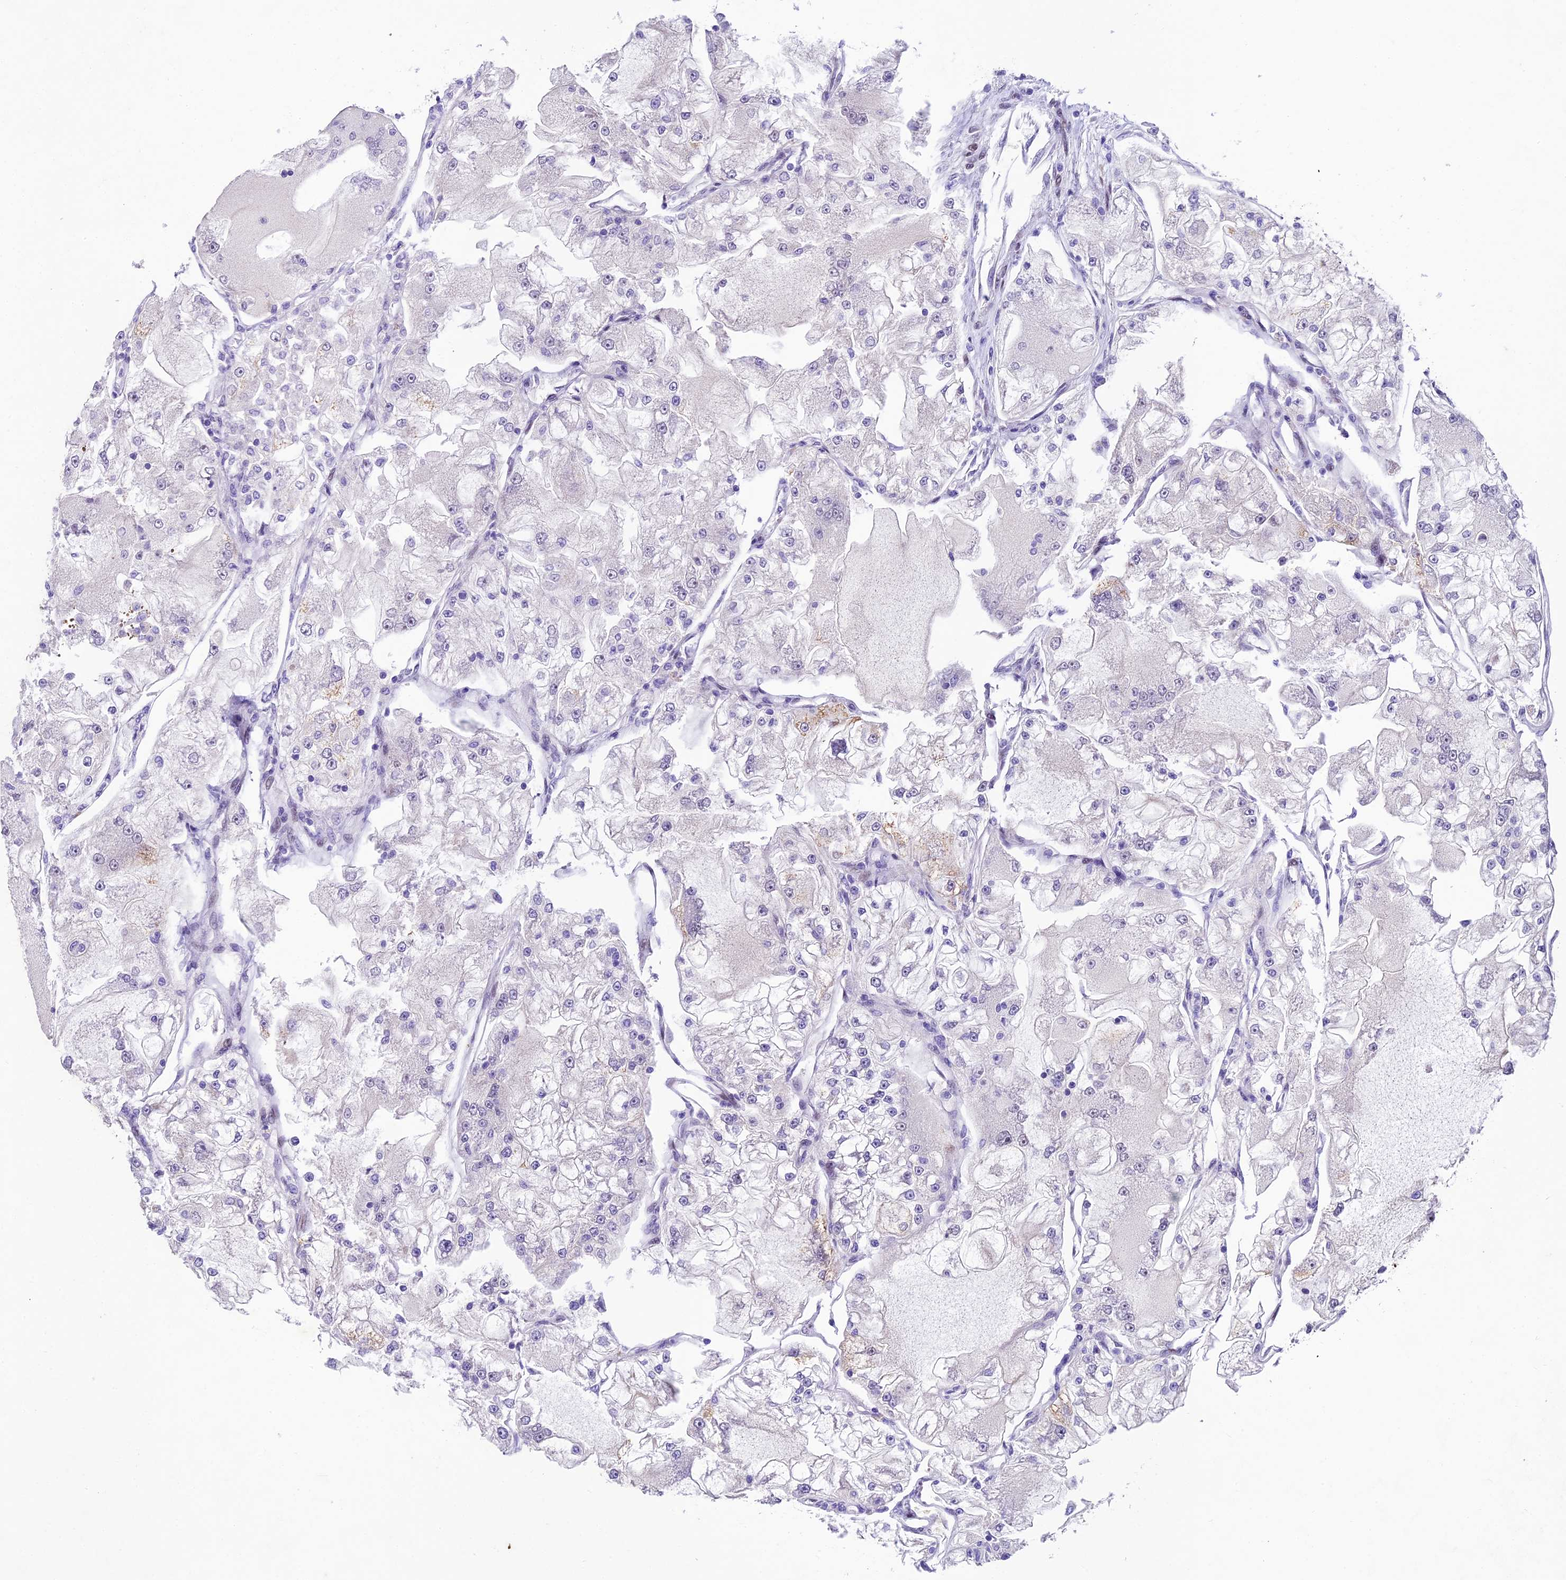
{"staining": {"intensity": "negative", "quantity": "none", "location": "none"}, "tissue": "renal cancer", "cell_type": "Tumor cells", "image_type": "cancer", "snomed": [{"axis": "morphology", "description": "Adenocarcinoma, NOS"}, {"axis": "topography", "description": "Kidney"}], "caption": "This is an IHC image of human renal cancer (adenocarcinoma). There is no positivity in tumor cells.", "gene": "IFT140", "patient": {"sex": "female", "age": 72}}